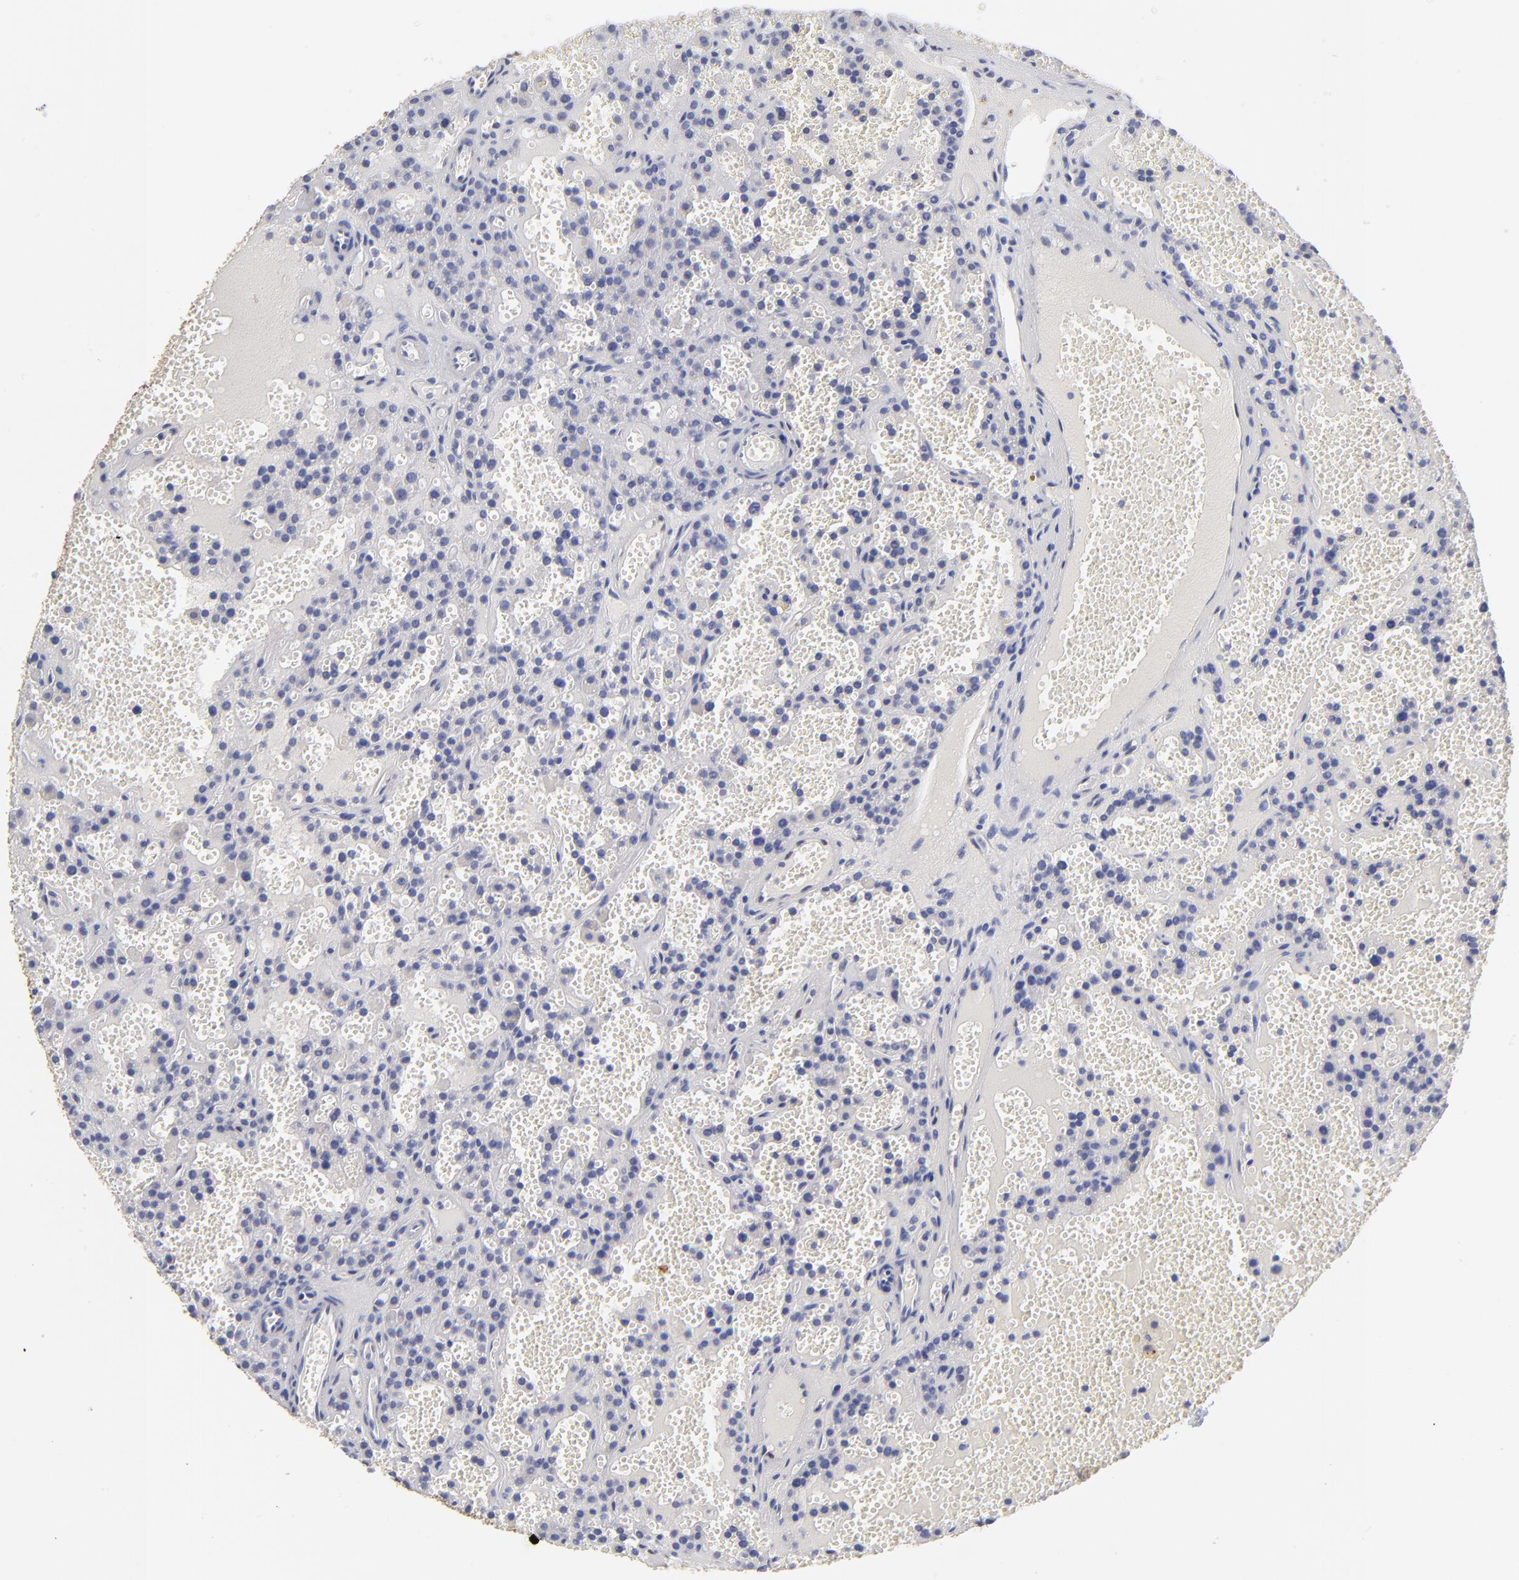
{"staining": {"intensity": "negative", "quantity": "none", "location": "none"}, "tissue": "parathyroid gland", "cell_type": "Glandular cells", "image_type": "normal", "snomed": [{"axis": "morphology", "description": "Normal tissue, NOS"}, {"axis": "topography", "description": "Parathyroid gland"}], "caption": "This is an IHC photomicrograph of unremarkable parathyroid gland. There is no expression in glandular cells.", "gene": "DCTPP1", "patient": {"sex": "male", "age": 25}}